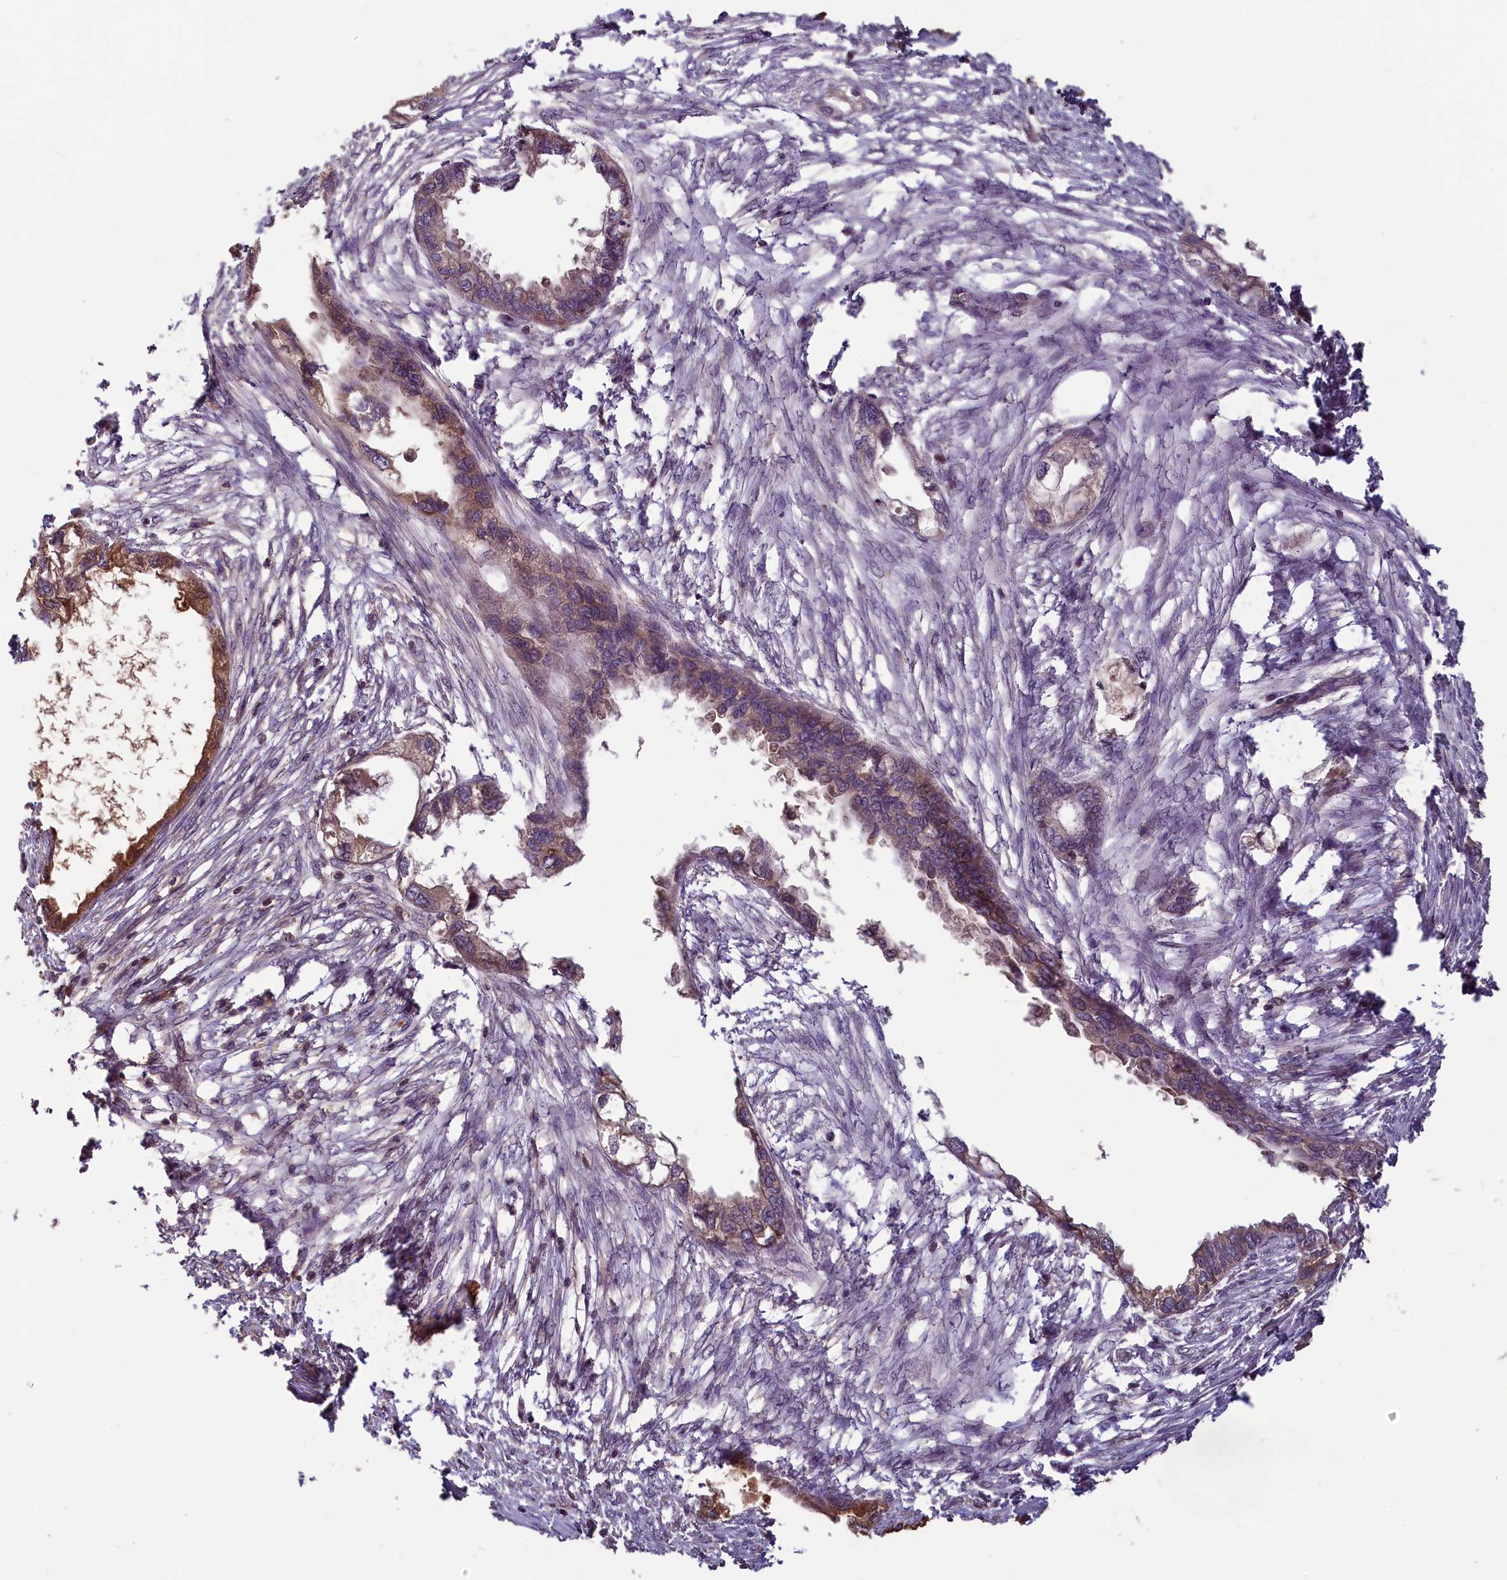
{"staining": {"intensity": "moderate", "quantity": ">75%", "location": "cytoplasmic/membranous"}, "tissue": "endometrial cancer", "cell_type": "Tumor cells", "image_type": "cancer", "snomed": [{"axis": "morphology", "description": "Adenocarcinoma, NOS"}, {"axis": "morphology", "description": "Adenocarcinoma, metastatic, NOS"}, {"axis": "topography", "description": "Adipose tissue"}, {"axis": "topography", "description": "Endometrium"}], "caption": "Tumor cells show medium levels of moderate cytoplasmic/membranous positivity in approximately >75% of cells in endometrial cancer (metastatic adenocarcinoma).", "gene": "NUDT6", "patient": {"sex": "female", "age": 67}}